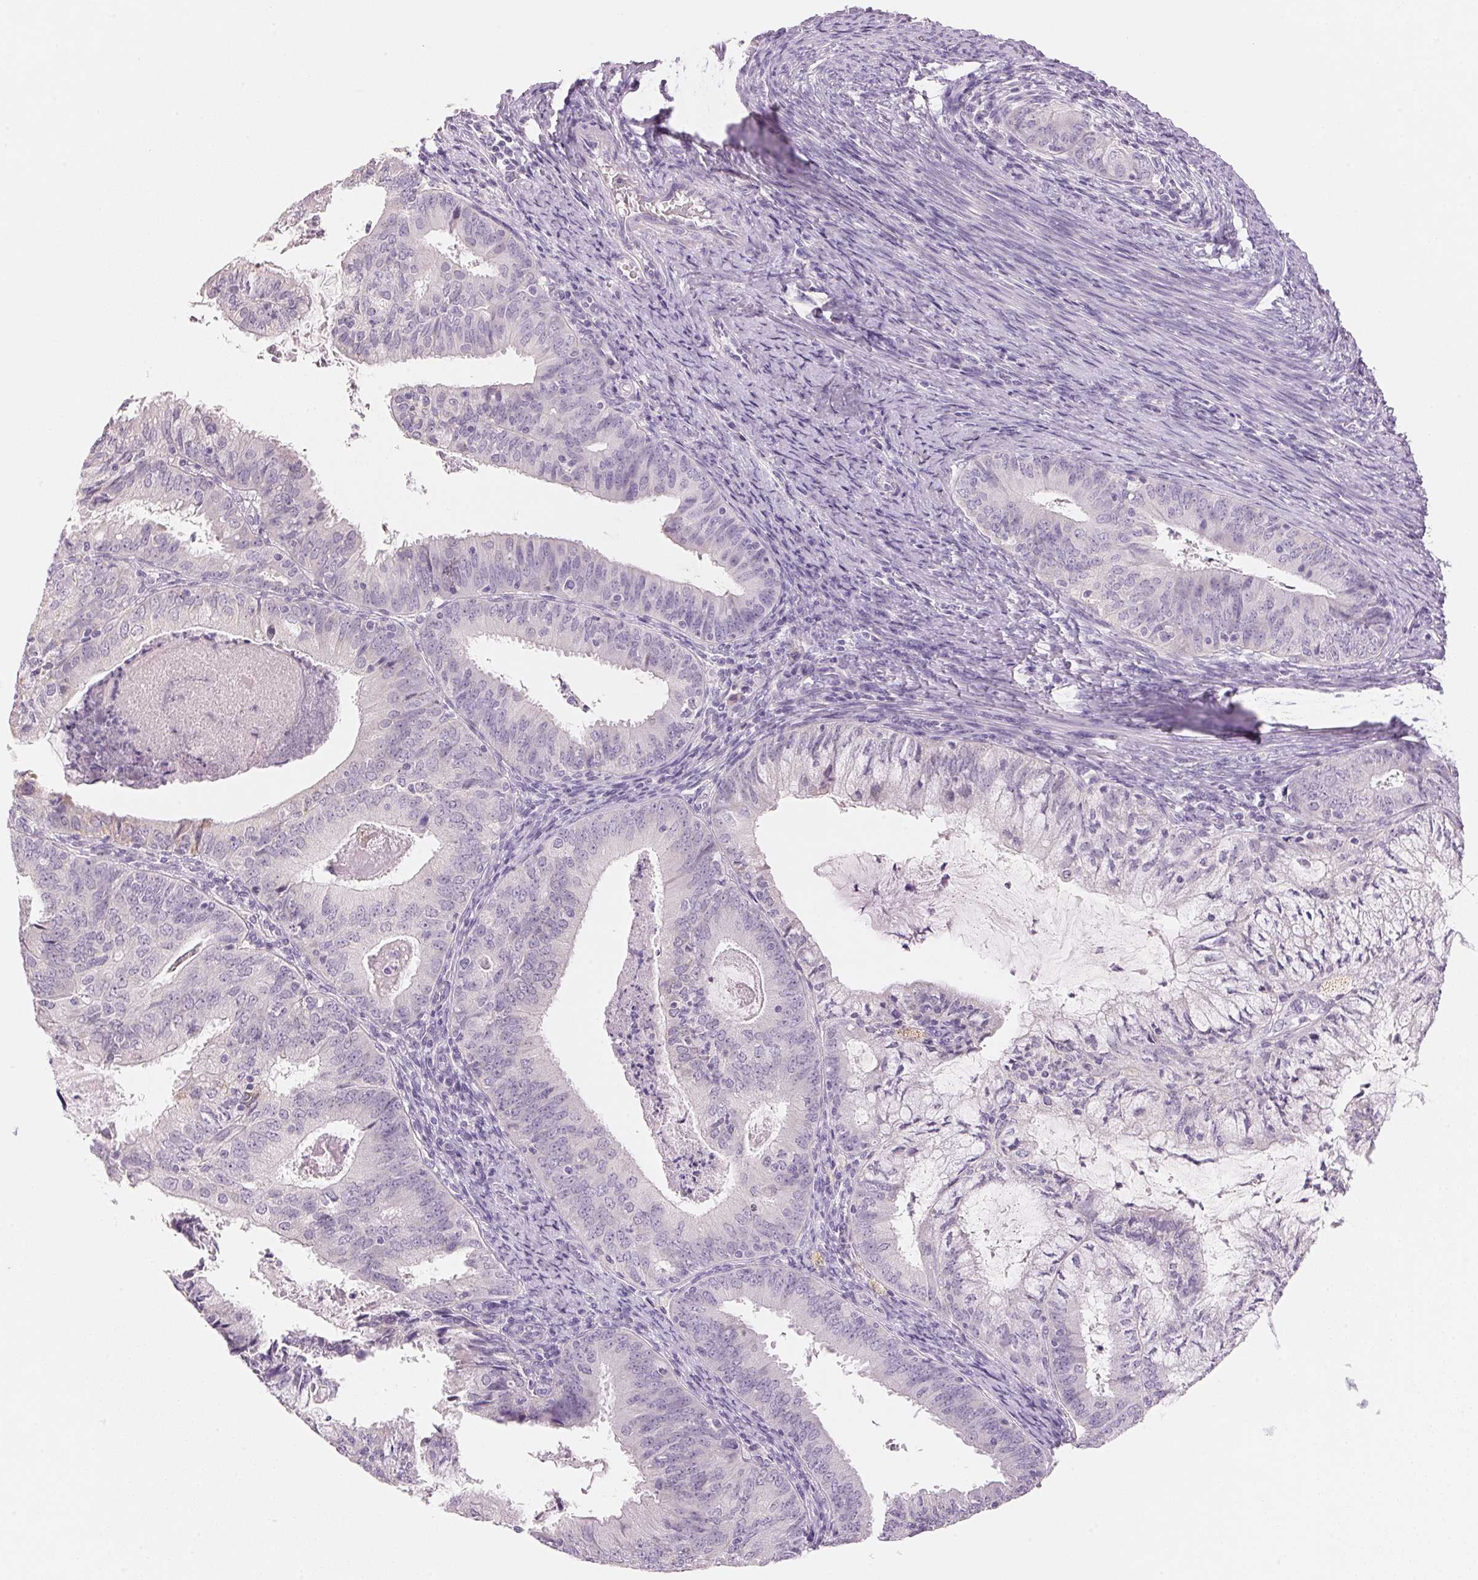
{"staining": {"intensity": "negative", "quantity": "none", "location": "none"}, "tissue": "endometrial cancer", "cell_type": "Tumor cells", "image_type": "cancer", "snomed": [{"axis": "morphology", "description": "Adenocarcinoma, NOS"}, {"axis": "topography", "description": "Endometrium"}], "caption": "Endometrial cancer (adenocarcinoma) was stained to show a protein in brown. There is no significant staining in tumor cells.", "gene": "CYP11B1", "patient": {"sex": "female", "age": 57}}